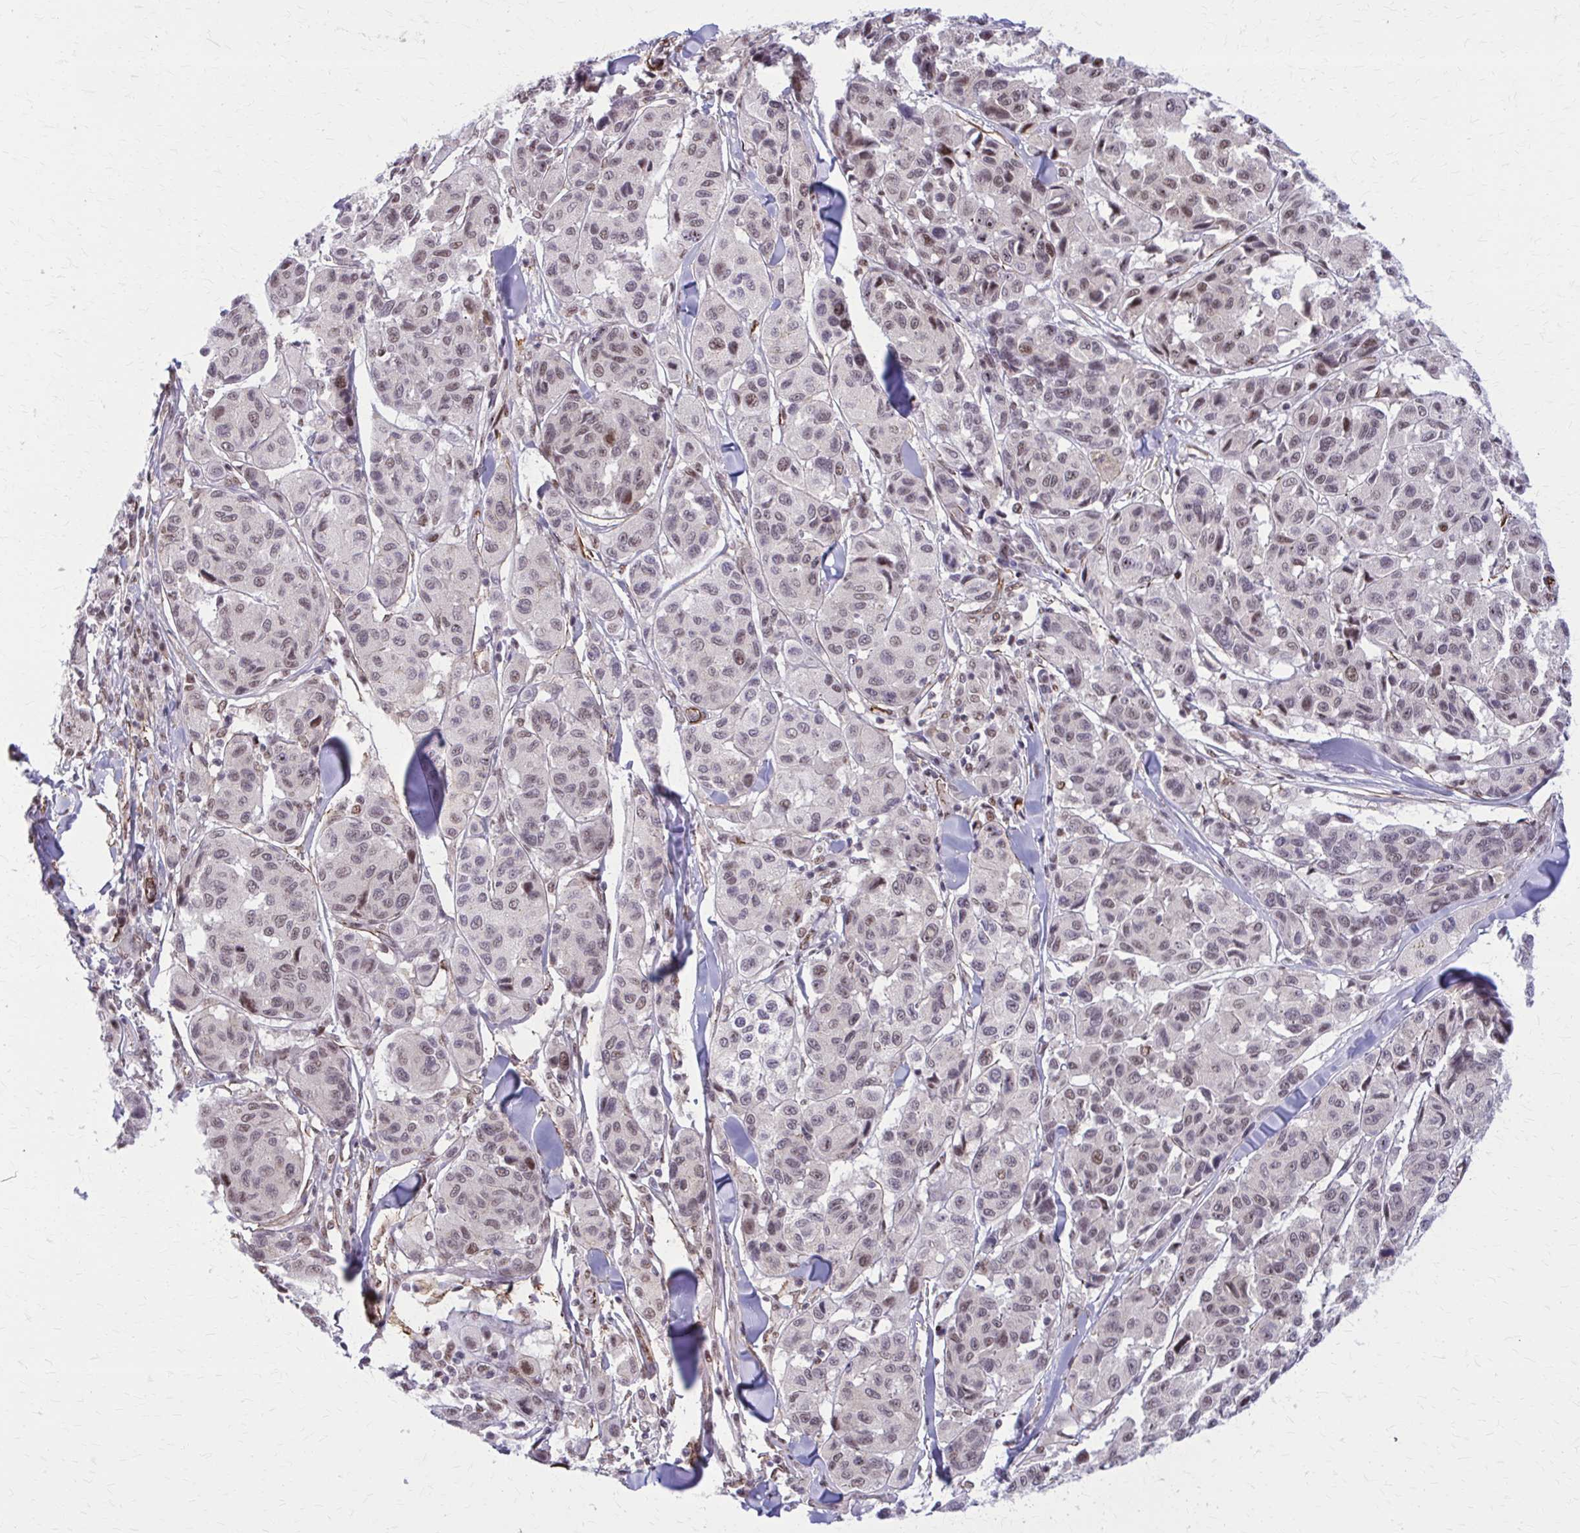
{"staining": {"intensity": "weak", "quantity": "25%-75%", "location": "nuclear"}, "tissue": "melanoma", "cell_type": "Tumor cells", "image_type": "cancer", "snomed": [{"axis": "morphology", "description": "Malignant melanoma, NOS"}, {"axis": "topography", "description": "Skin"}], "caption": "A histopathology image of human malignant melanoma stained for a protein reveals weak nuclear brown staining in tumor cells. (brown staining indicates protein expression, while blue staining denotes nuclei).", "gene": "NRBF2", "patient": {"sex": "female", "age": 66}}